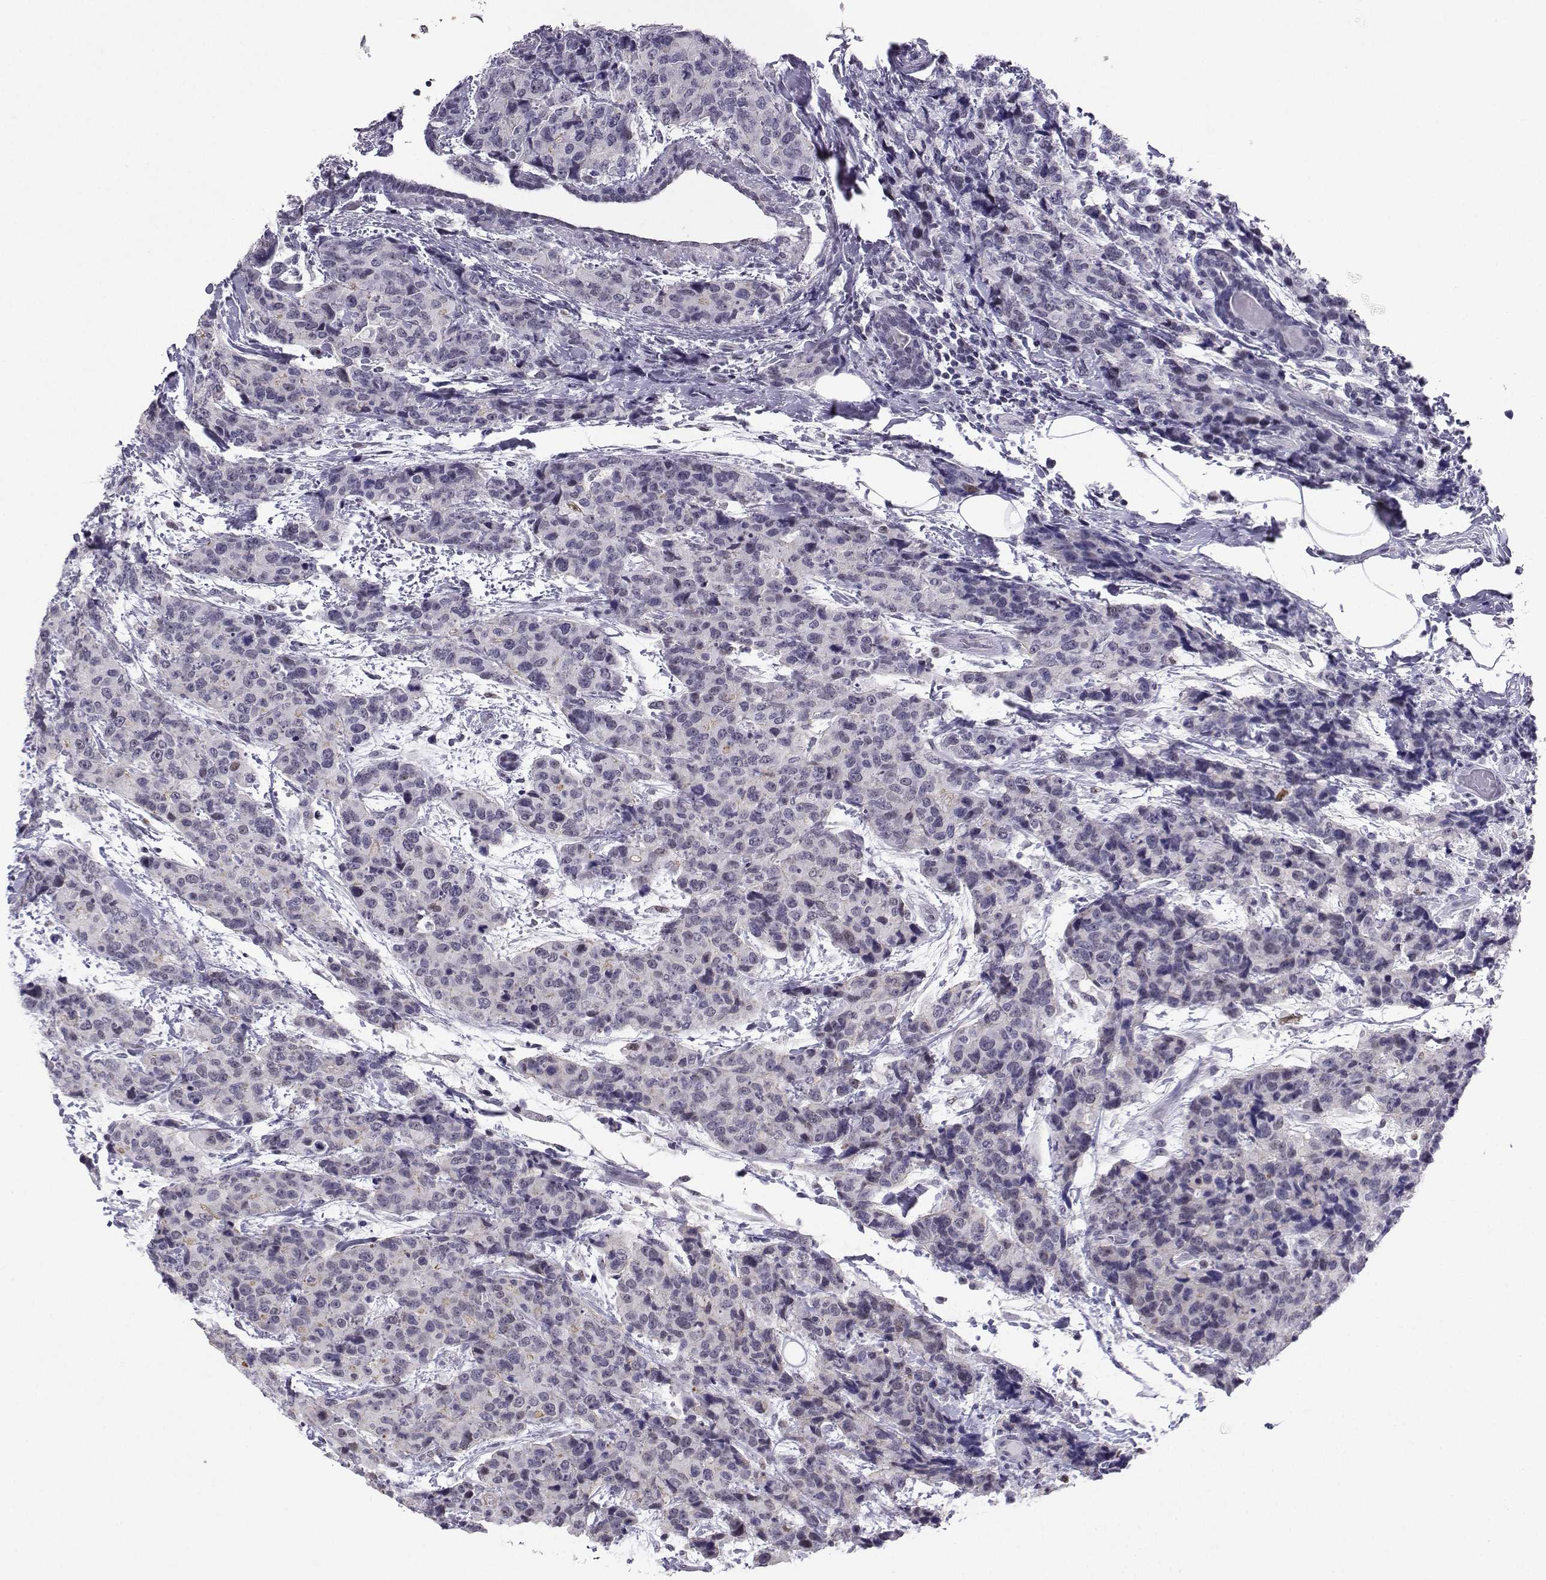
{"staining": {"intensity": "negative", "quantity": "none", "location": "none"}, "tissue": "breast cancer", "cell_type": "Tumor cells", "image_type": "cancer", "snomed": [{"axis": "morphology", "description": "Lobular carcinoma"}, {"axis": "topography", "description": "Breast"}], "caption": "This is an immunohistochemistry histopathology image of breast cancer. There is no expression in tumor cells.", "gene": "TEDC2", "patient": {"sex": "female", "age": 59}}